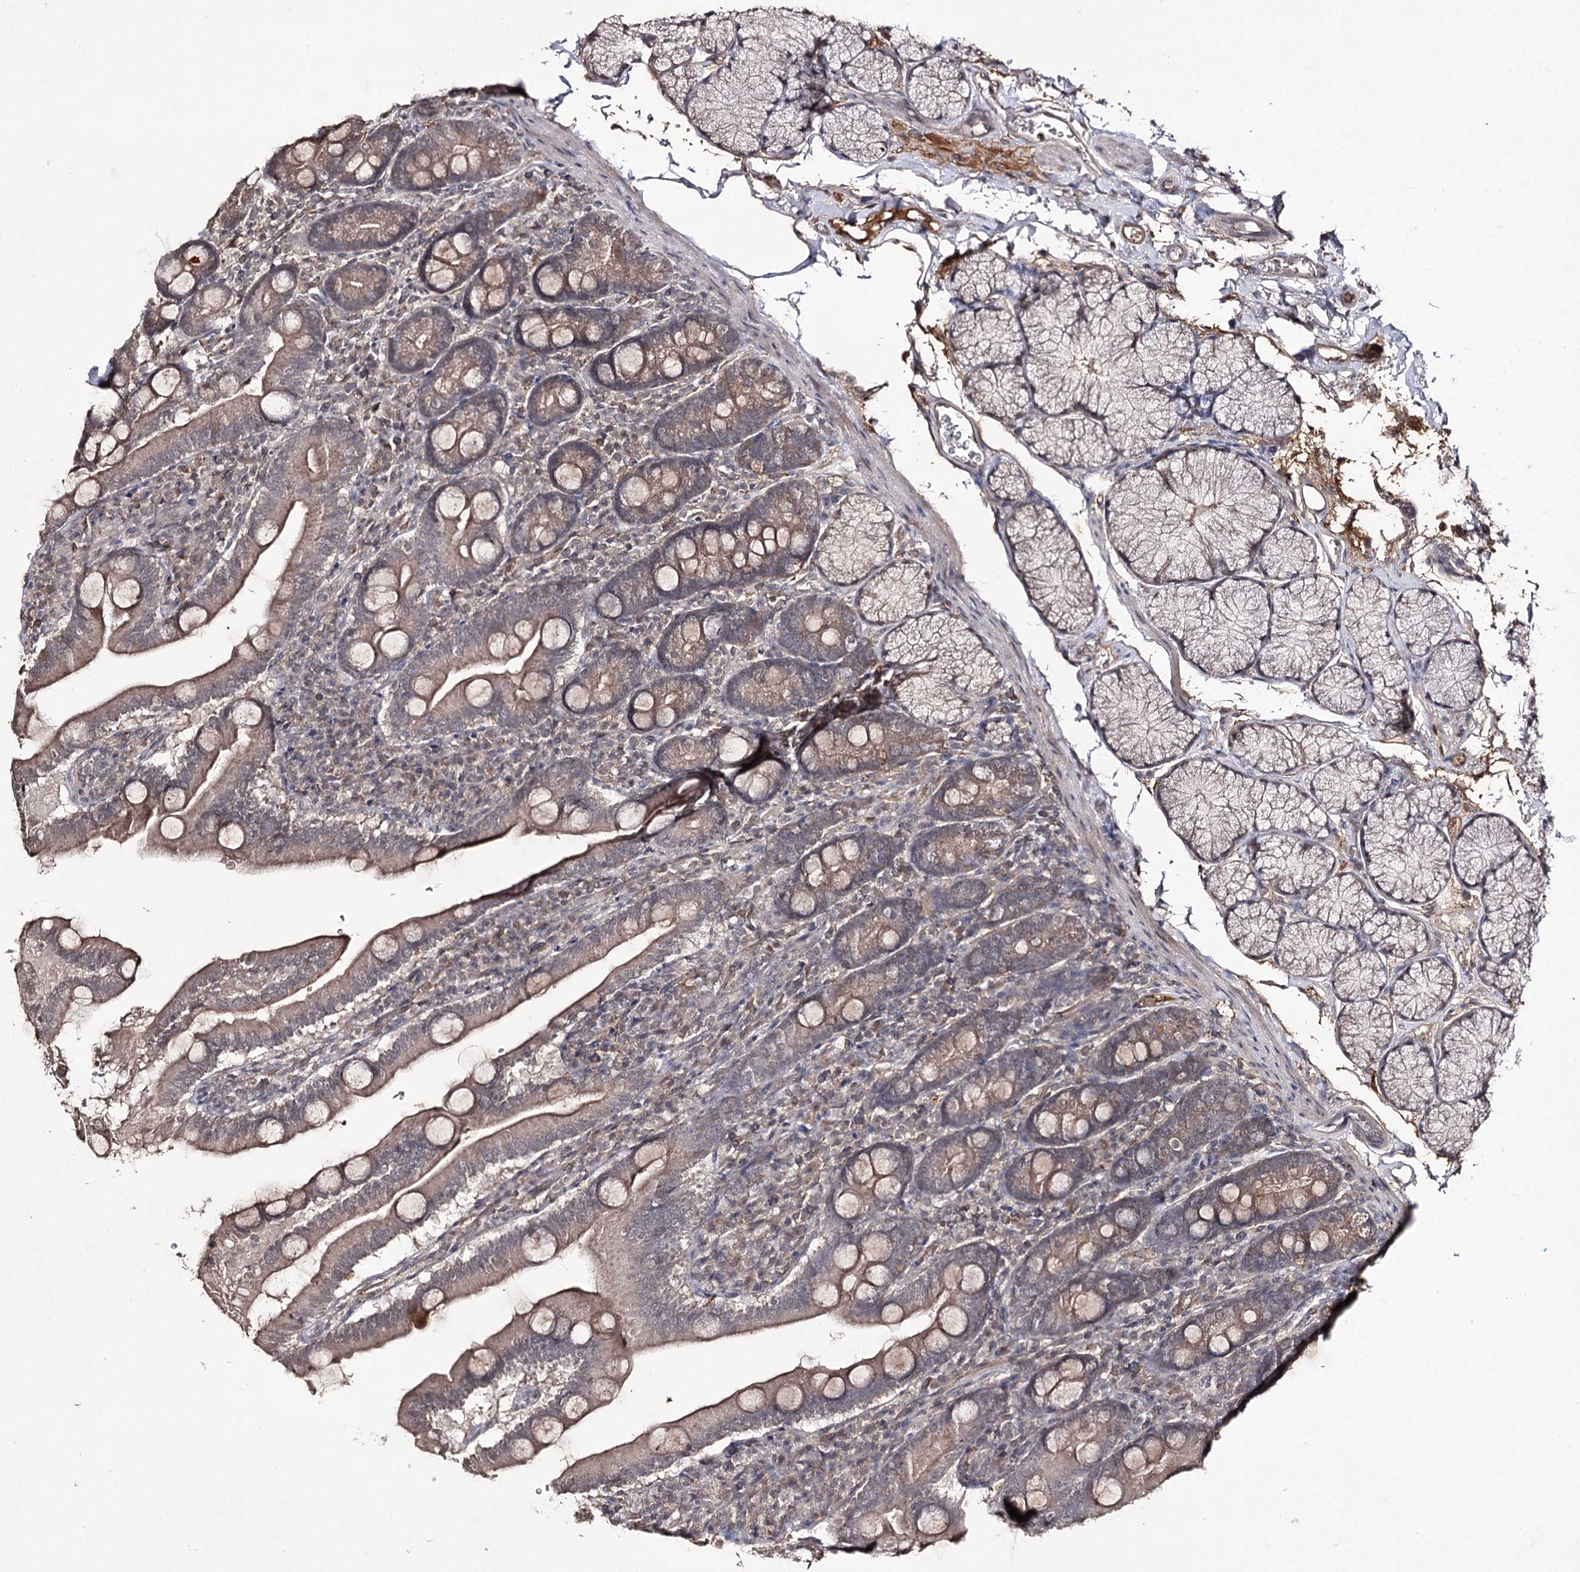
{"staining": {"intensity": "weak", "quantity": ">75%", "location": "cytoplasmic/membranous"}, "tissue": "duodenum", "cell_type": "Glandular cells", "image_type": "normal", "snomed": [{"axis": "morphology", "description": "Normal tissue, NOS"}, {"axis": "topography", "description": "Duodenum"}], "caption": "Immunohistochemical staining of benign human duodenum exhibits low levels of weak cytoplasmic/membranous expression in about >75% of glandular cells.", "gene": "SYNGR3", "patient": {"sex": "male", "age": 35}}